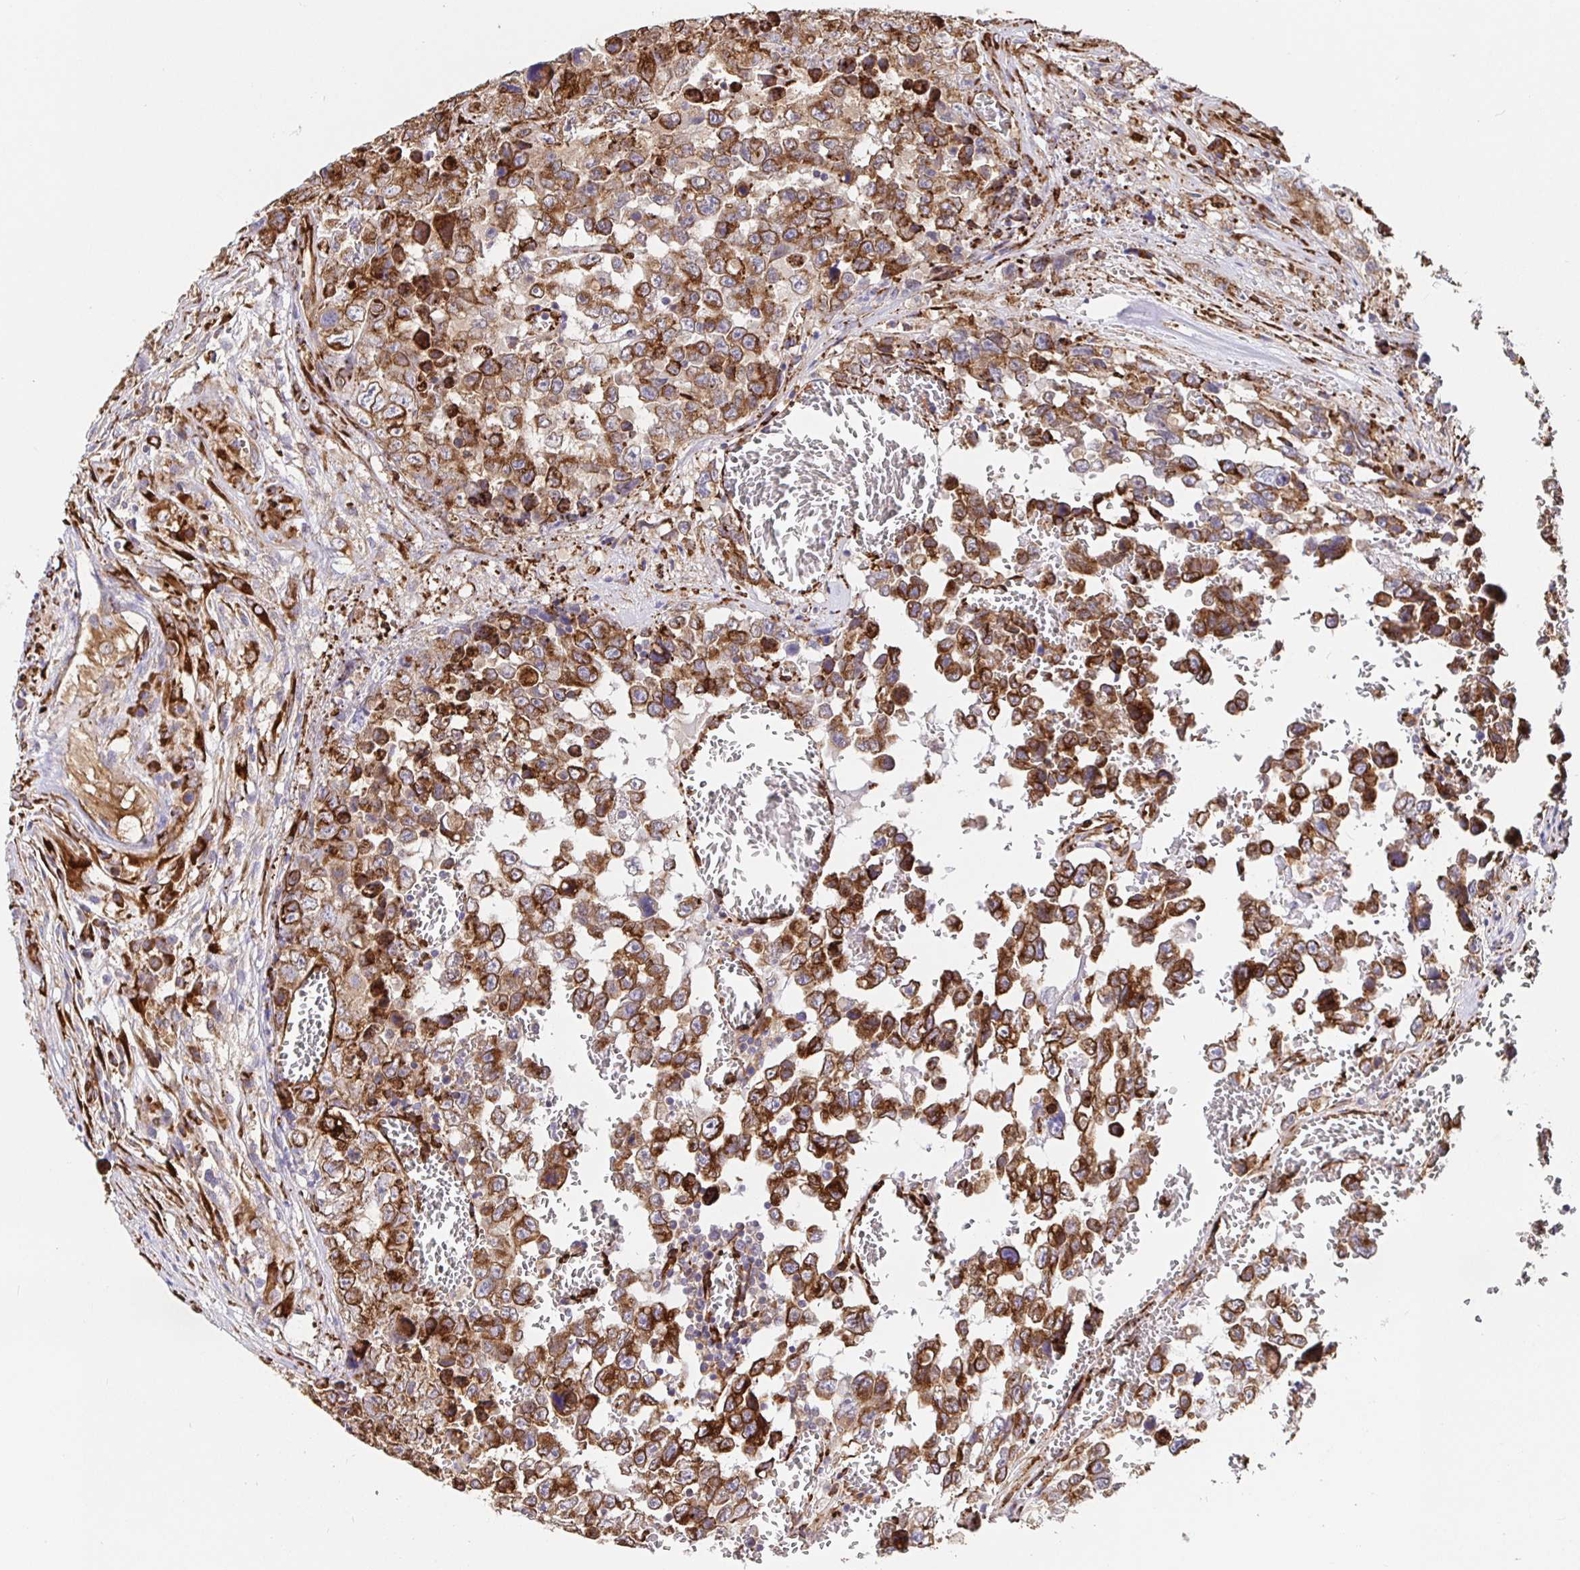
{"staining": {"intensity": "strong", "quantity": ">75%", "location": "cytoplasmic/membranous"}, "tissue": "testis cancer", "cell_type": "Tumor cells", "image_type": "cancer", "snomed": [{"axis": "morphology", "description": "Carcinoma, Embryonal, NOS"}, {"axis": "topography", "description": "Testis"}], "caption": "DAB immunohistochemical staining of testis cancer displays strong cytoplasmic/membranous protein expression in approximately >75% of tumor cells.", "gene": "MAOA", "patient": {"sex": "male", "age": 18}}